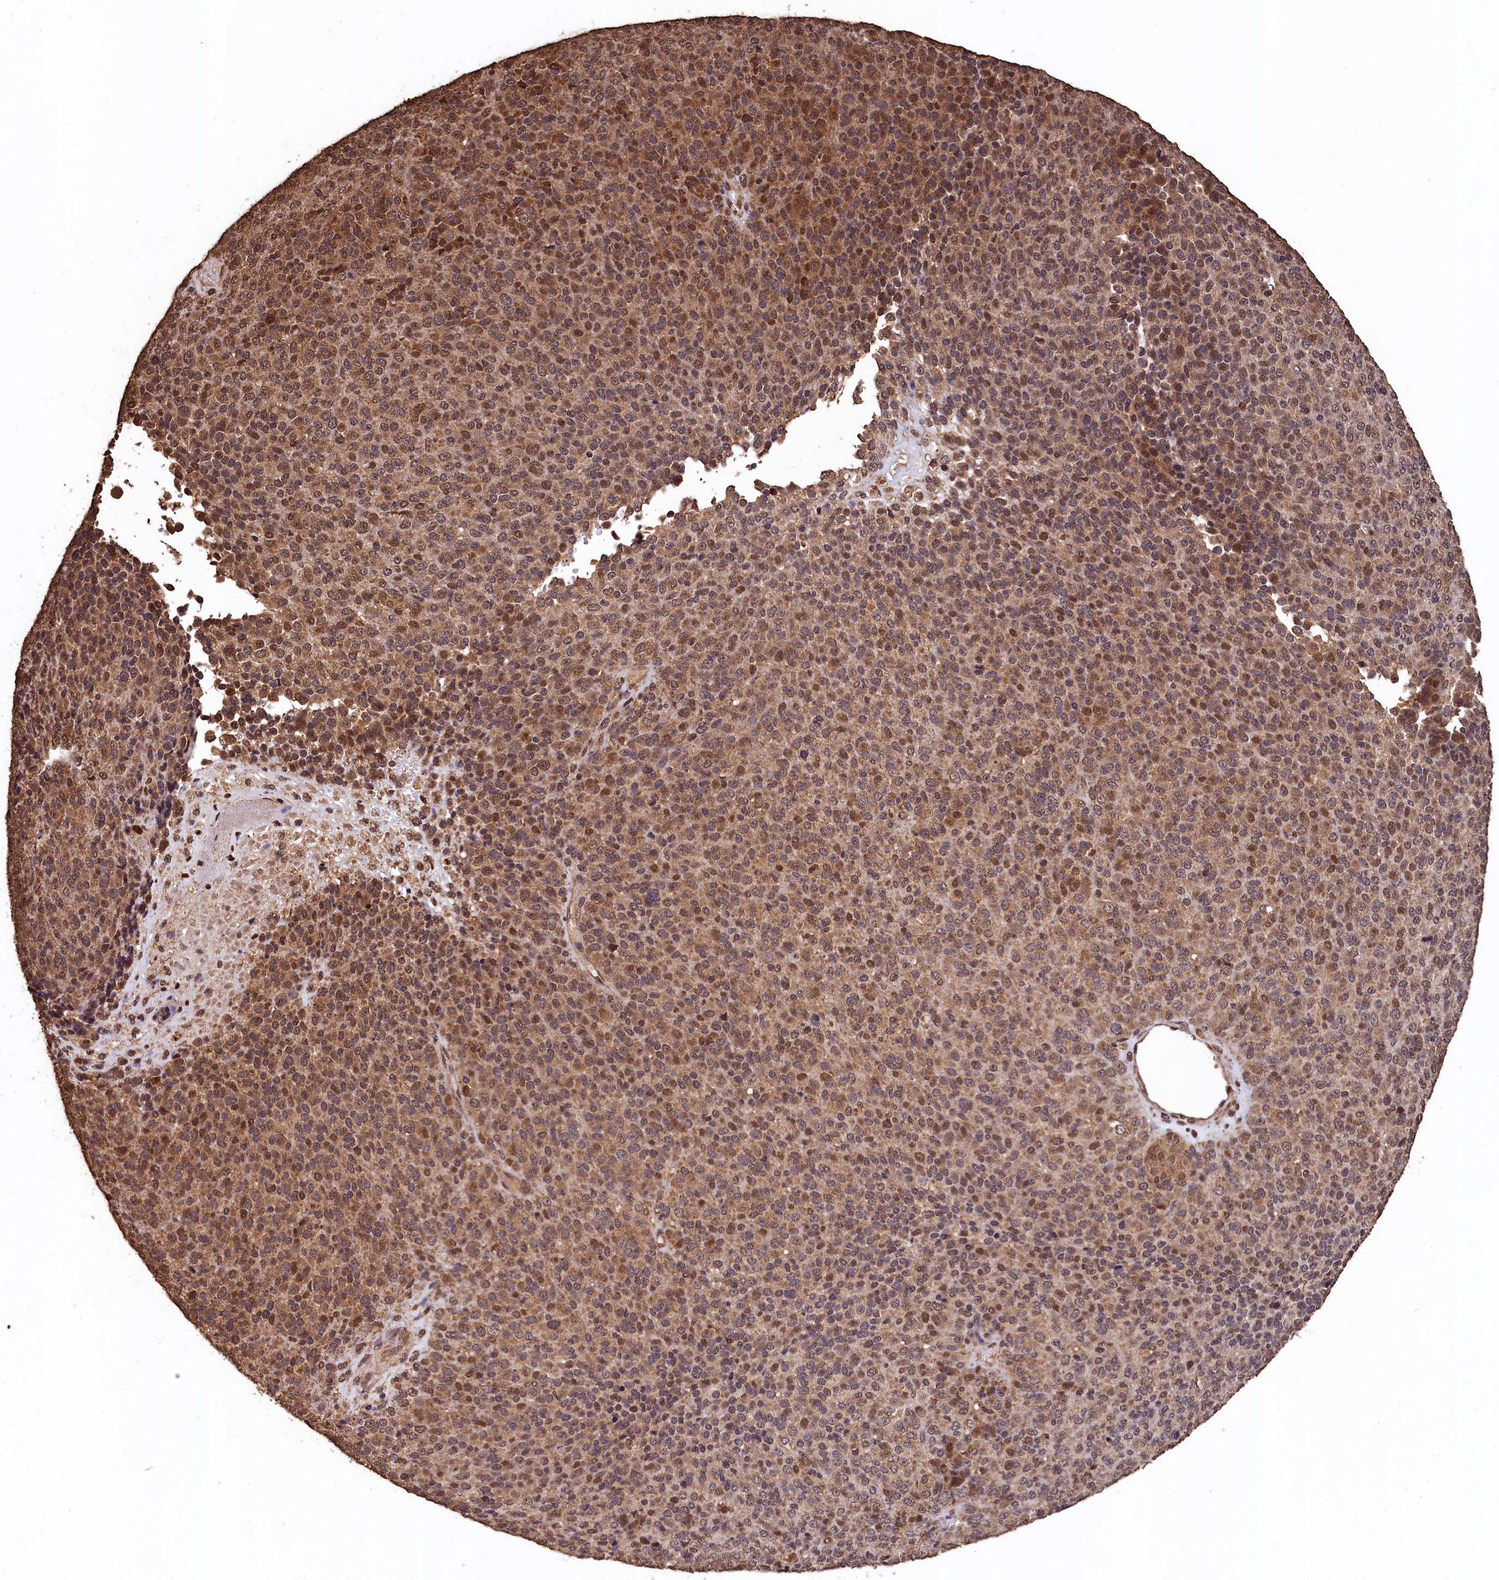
{"staining": {"intensity": "moderate", "quantity": ">75%", "location": "cytoplasmic/membranous,nuclear"}, "tissue": "melanoma", "cell_type": "Tumor cells", "image_type": "cancer", "snomed": [{"axis": "morphology", "description": "Malignant melanoma, Metastatic site"}, {"axis": "topography", "description": "Brain"}], "caption": "A high-resolution micrograph shows immunohistochemistry staining of malignant melanoma (metastatic site), which reveals moderate cytoplasmic/membranous and nuclear staining in about >75% of tumor cells.", "gene": "CEP57L1", "patient": {"sex": "female", "age": 56}}